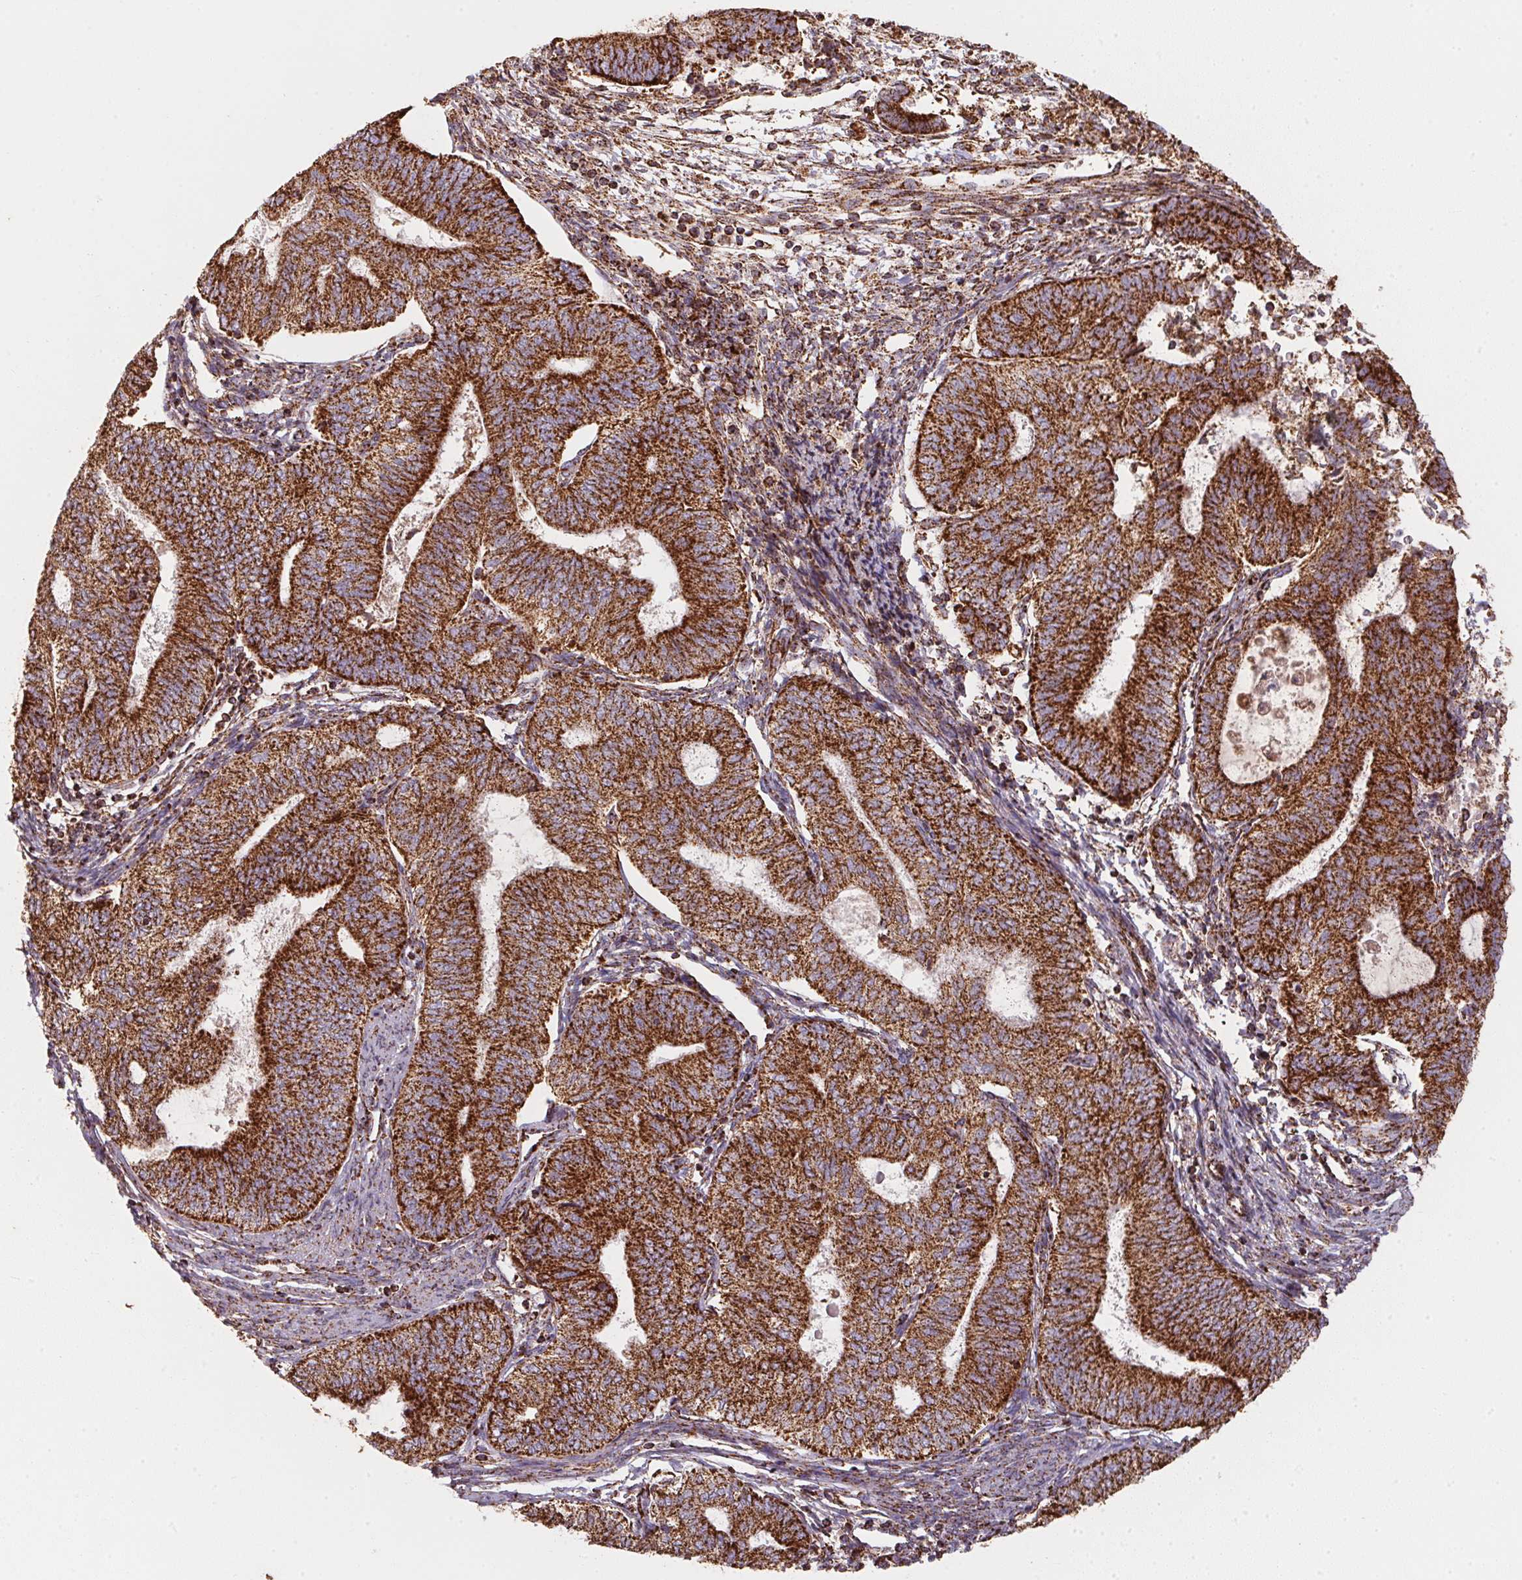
{"staining": {"intensity": "strong", "quantity": ">75%", "location": "cytoplasmic/membranous"}, "tissue": "endometrial cancer", "cell_type": "Tumor cells", "image_type": "cancer", "snomed": [{"axis": "morphology", "description": "Adenocarcinoma, NOS"}, {"axis": "topography", "description": "Endometrium"}], "caption": "Immunohistochemistry (IHC) (DAB (3,3'-diaminobenzidine)) staining of human endometrial cancer exhibits strong cytoplasmic/membranous protein positivity in about >75% of tumor cells. The staining was performed using DAB, with brown indicating positive protein expression. Nuclei are stained blue with hematoxylin.", "gene": "NDUFS2", "patient": {"sex": "female", "age": 65}}